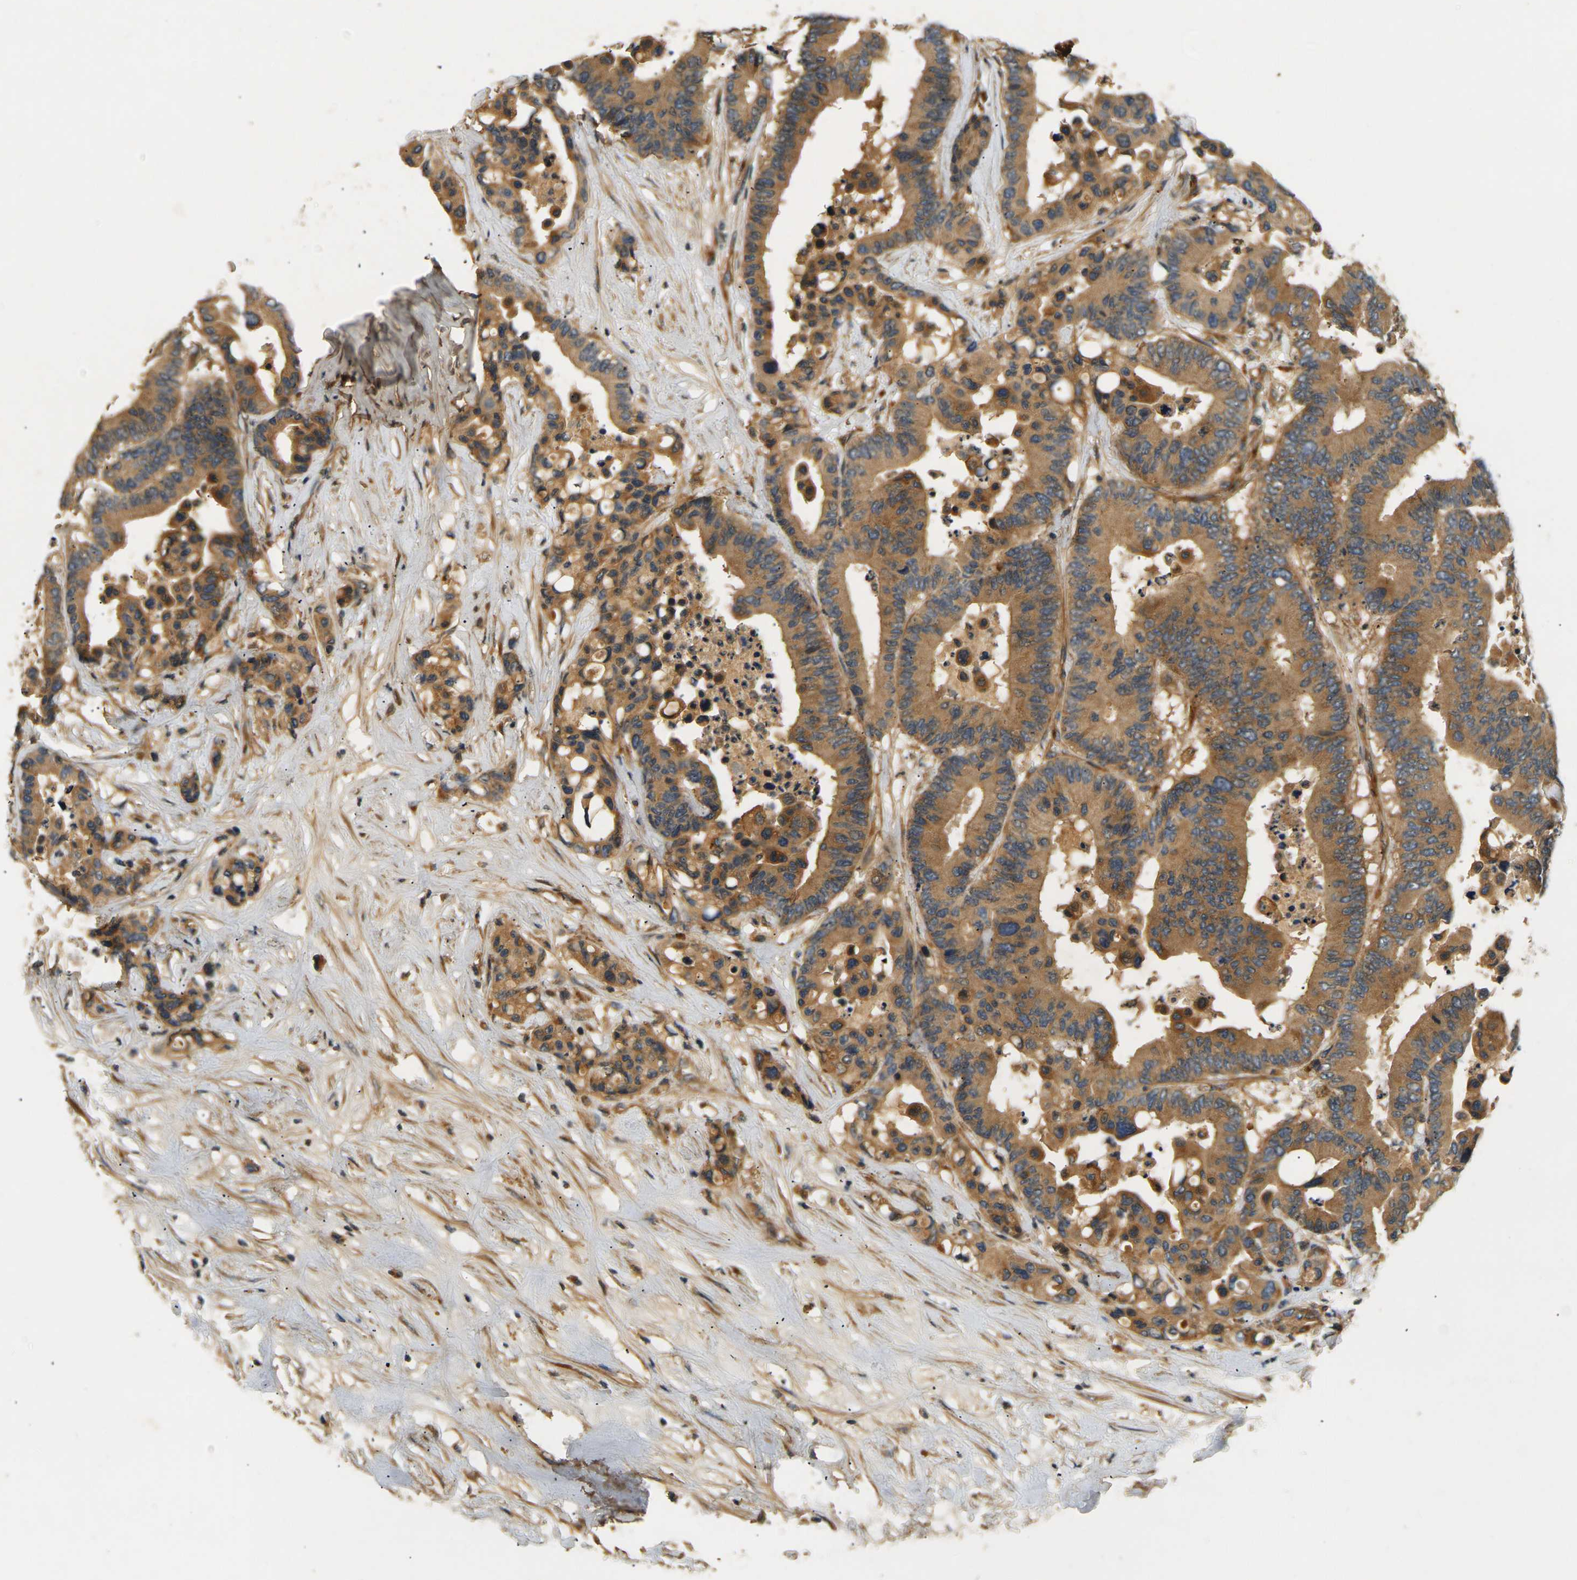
{"staining": {"intensity": "strong", "quantity": ">75%", "location": "cytoplasmic/membranous"}, "tissue": "colorectal cancer", "cell_type": "Tumor cells", "image_type": "cancer", "snomed": [{"axis": "morphology", "description": "Normal tissue, NOS"}, {"axis": "morphology", "description": "Adenocarcinoma, NOS"}, {"axis": "topography", "description": "Colon"}], "caption": "This is a micrograph of immunohistochemistry (IHC) staining of colorectal adenocarcinoma, which shows strong staining in the cytoplasmic/membranous of tumor cells.", "gene": "LRCH3", "patient": {"sex": "male", "age": 82}}